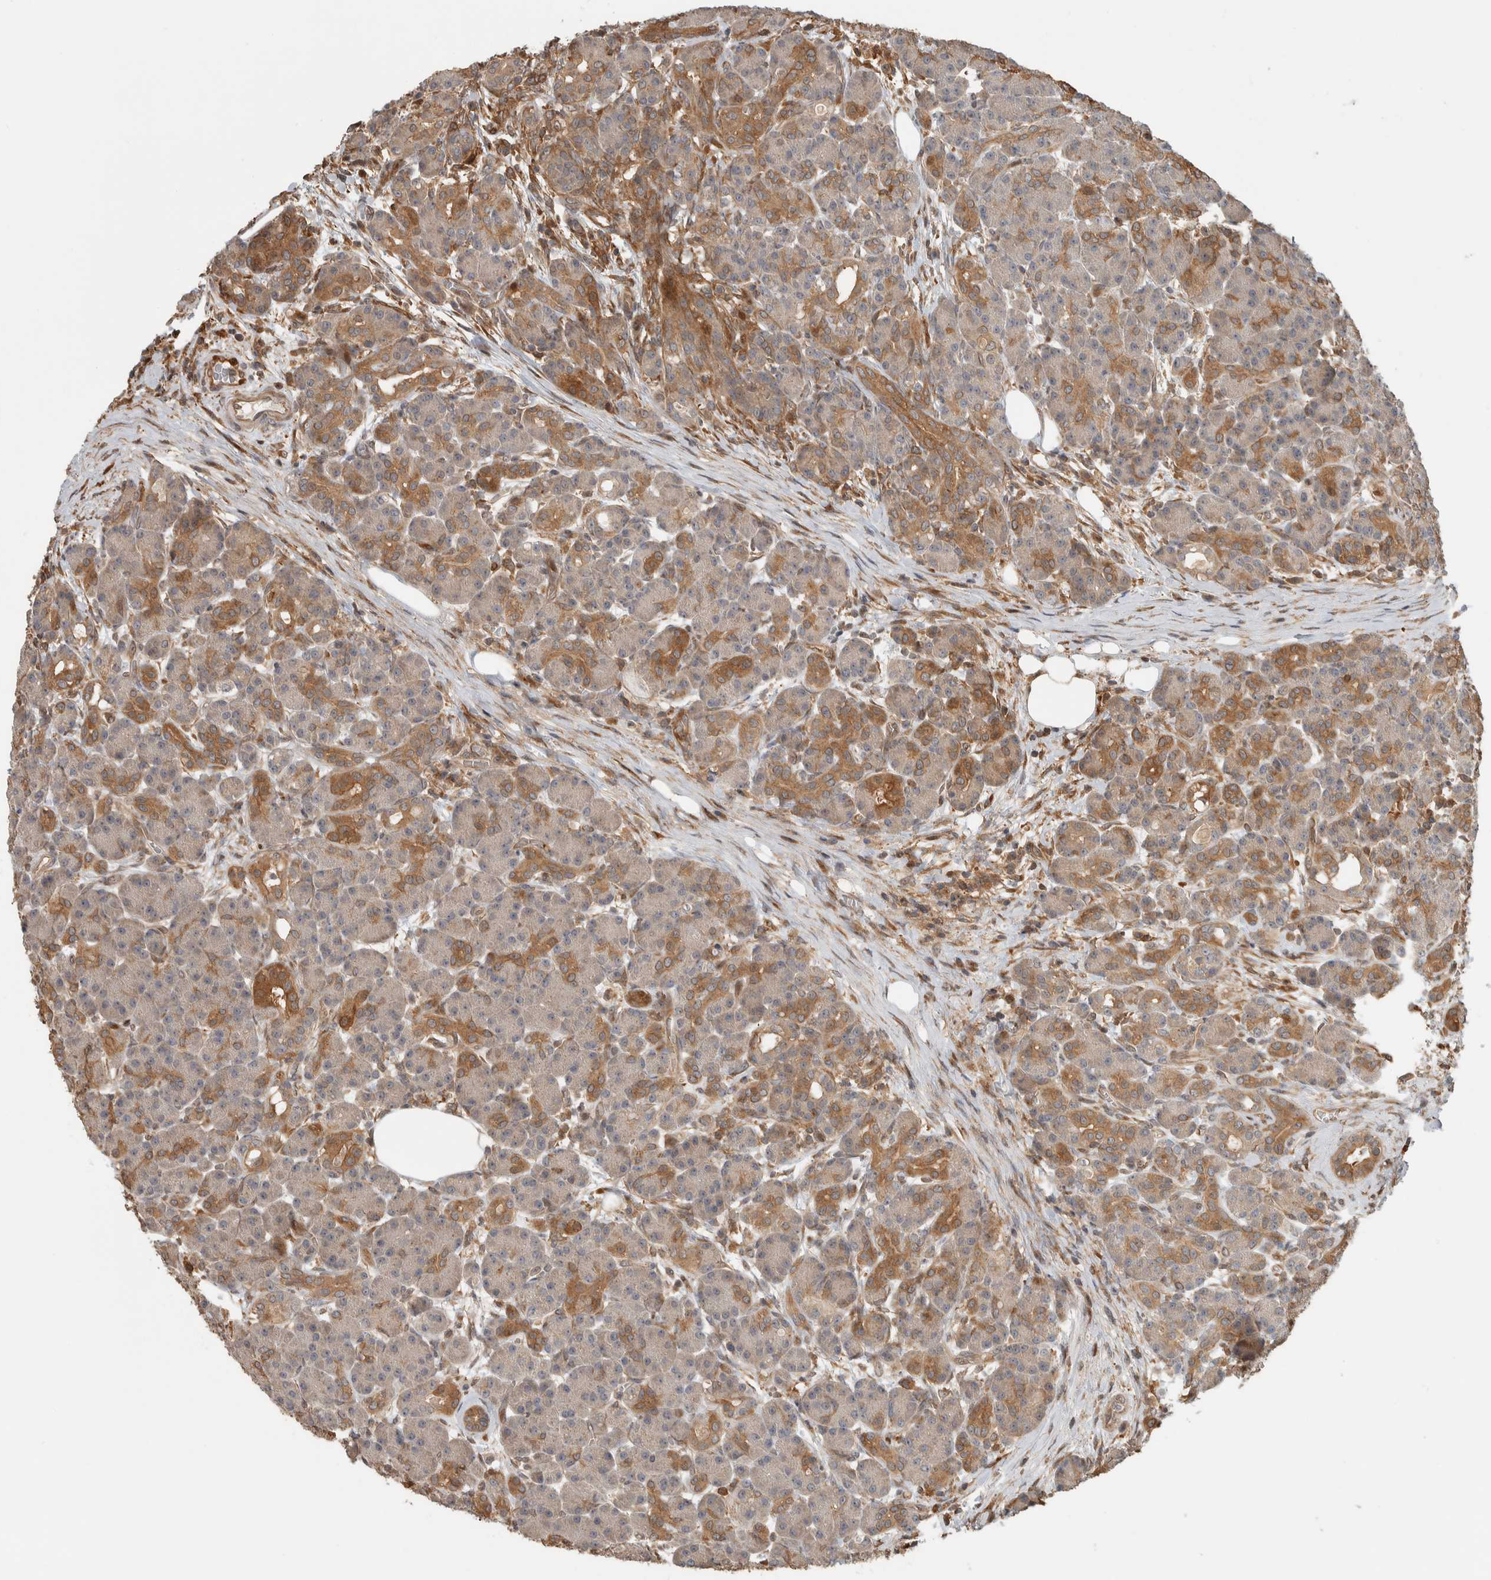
{"staining": {"intensity": "moderate", "quantity": ">75%", "location": "cytoplasmic/membranous"}, "tissue": "pancreas", "cell_type": "Exocrine glandular cells", "image_type": "normal", "snomed": [{"axis": "morphology", "description": "Normal tissue, NOS"}, {"axis": "topography", "description": "Pancreas"}], "caption": "A histopathology image of human pancreas stained for a protein reveals moderate cytoplasmic/membranous brown staining in exocrine glandular cells. Using DAB (brown) and hematoxylin (blue) stains, captured at high magnification using brightfield microscopy.", "gene": "CNTROB", "patient": {"sex": "male", "age": 63}}